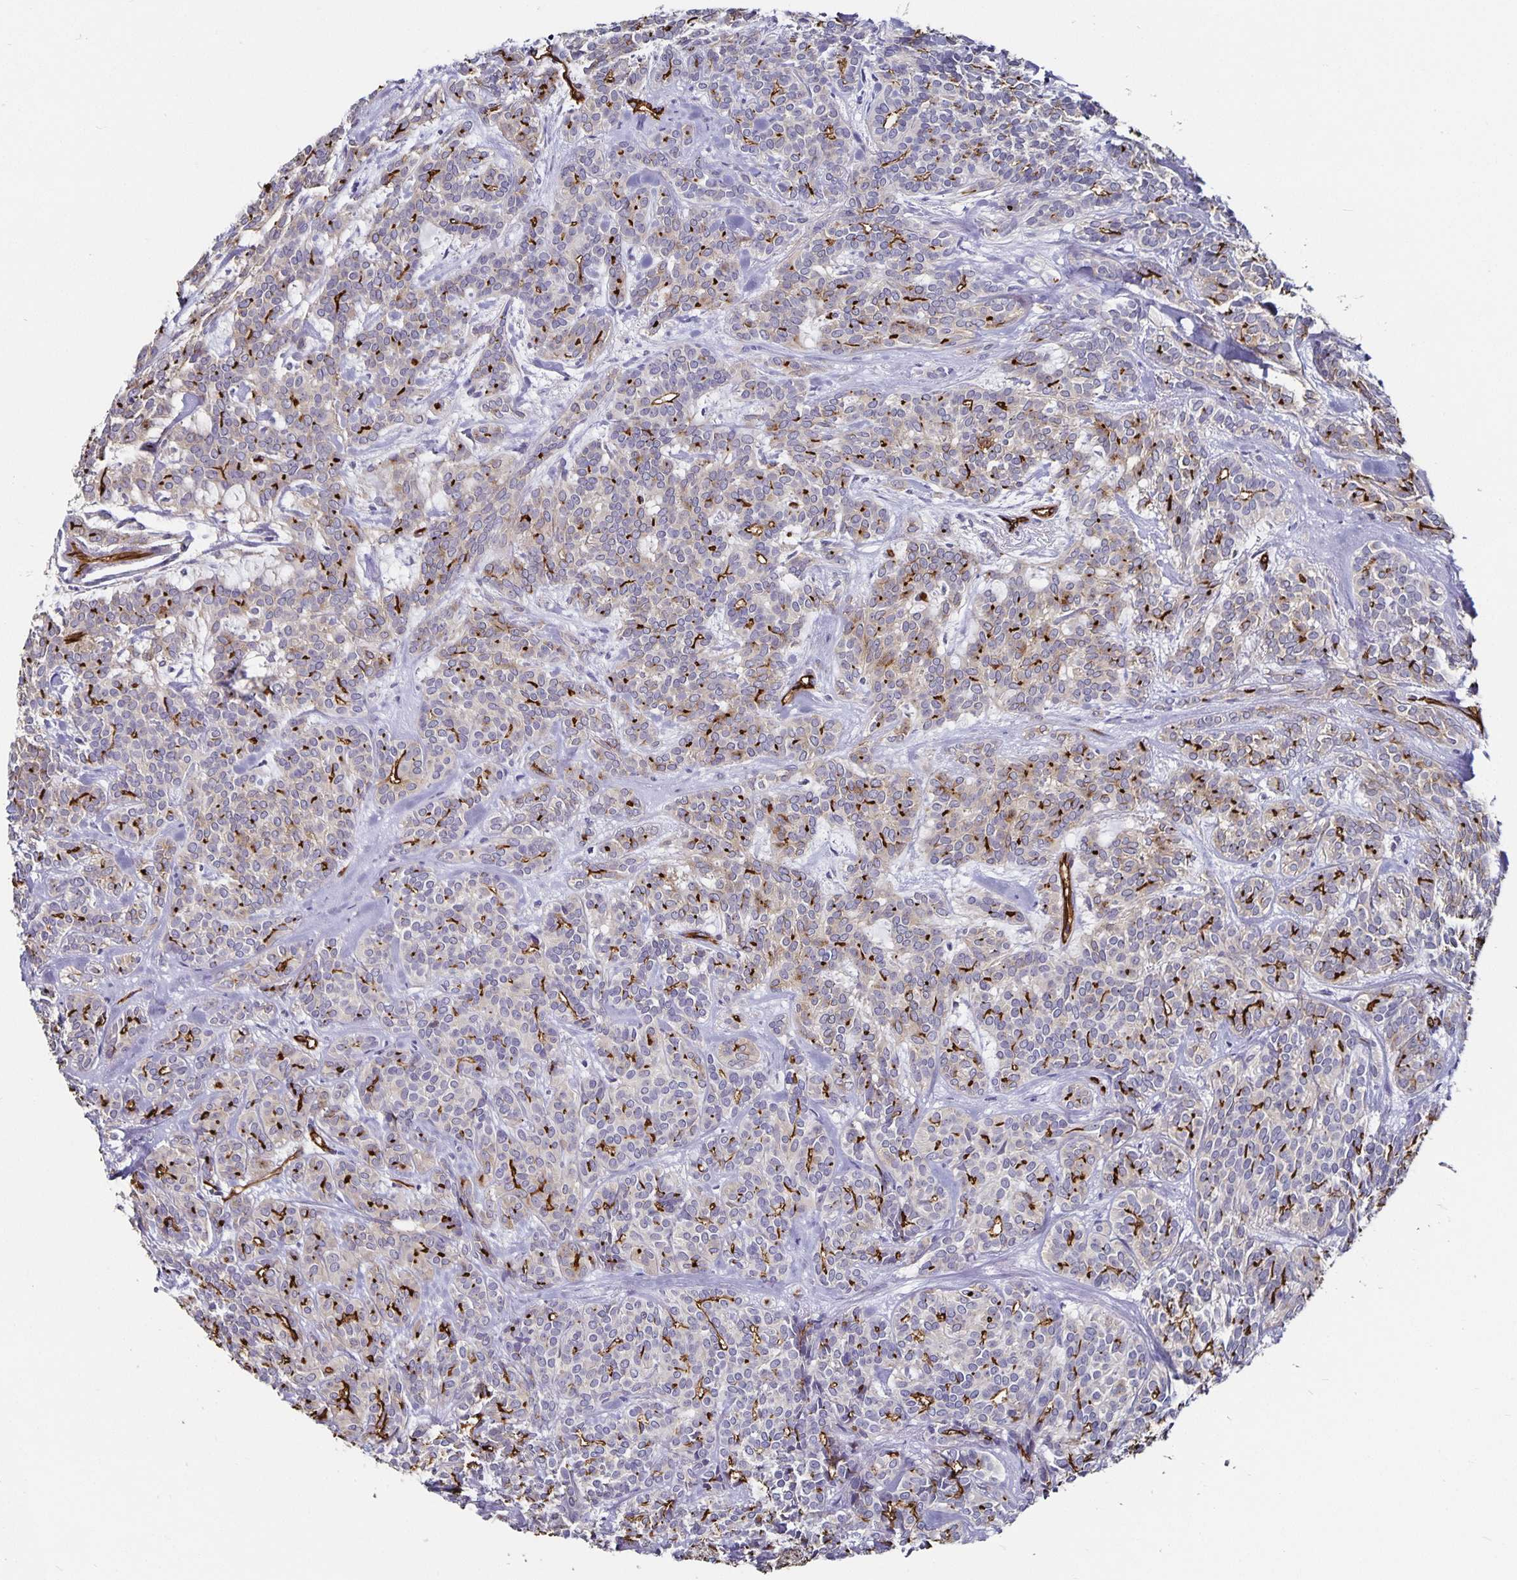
{"staining": {"intensity": "strong", "quantity": "25%-75%", "location": "cytoplasmic/membranous"}, "tissue": "head and neck cancer", "cell_type": "Tumor cells", "image_type": "cancer", "snomed": [{"axis": "morphology", "description": "Adenocarcinoma, NOS"}, {"axis": "topography", "description": "Head-Neck"}], "caption": "Head and neck cancer stained for a protein exhibits strong cytoplasmic/membranous positivity in tumor cells. The protein of interest is shown in brown color, while the nuclei are stained blue.", "gene": "PODXL", "patient": {"sex": "female", "age": 57}}